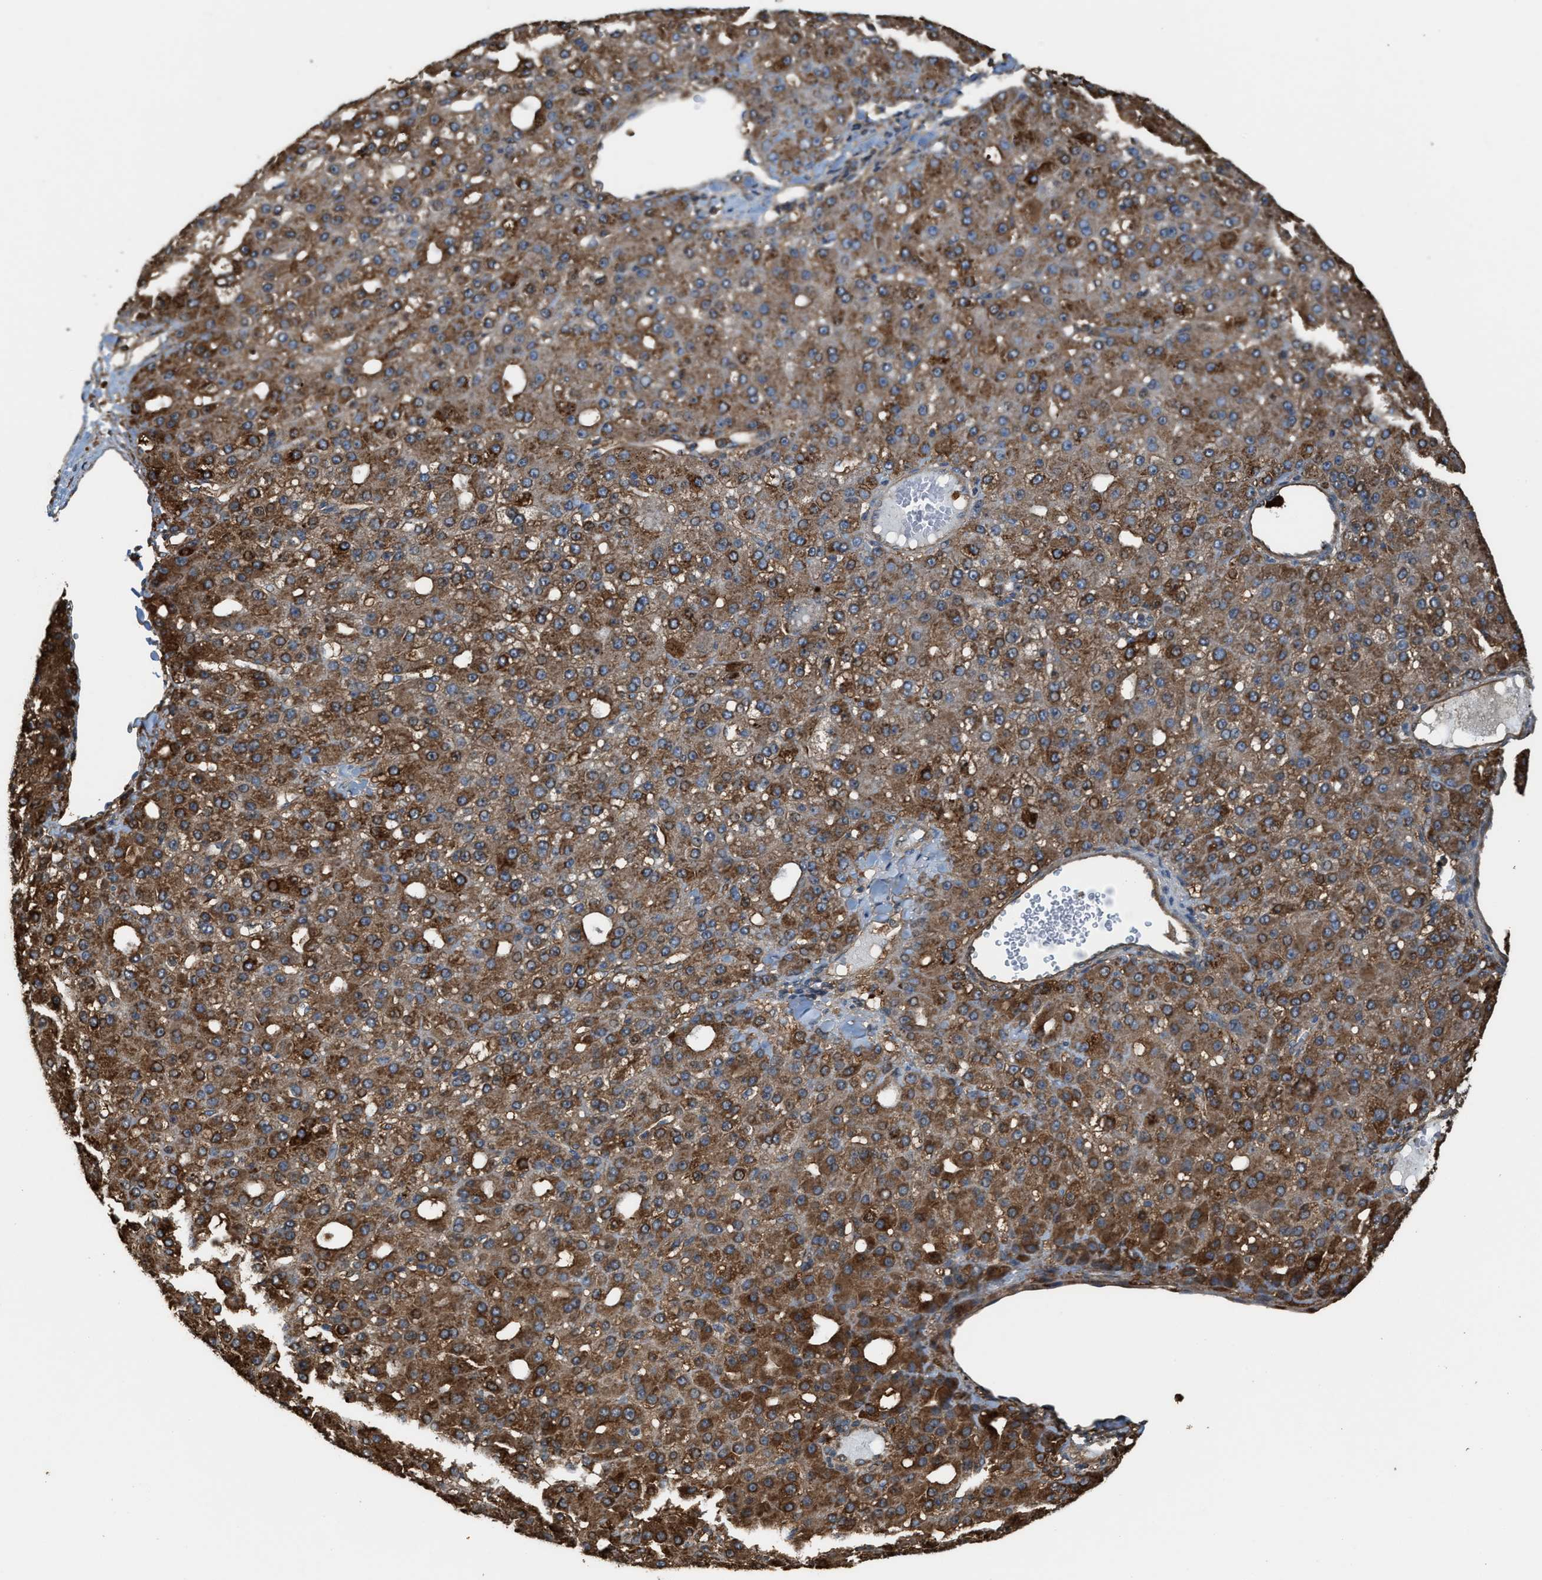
{"staining": {"intensity": "moderate", "quantity": ">75%", "location": "cytoplasmic/membranous"}, "tissue": "liver cancer", "cell_type": "Tumor cells", "image_type": "cancer", "snomed": [{"axis": "morphology", "description": "Carcinoma, Hepatocellular, NOS"}, {"axis": "topography", "description": "Liver"}], "caption": "Immunohistochemistry (DAB) staining of hepatocellular carcinoma (liver) reveals moderate cytoplasmic/membranous protein staining in approximately >75% of tumor cells.", "gene": "ATIC", "patient": {"sex": "male", "age": 67}}